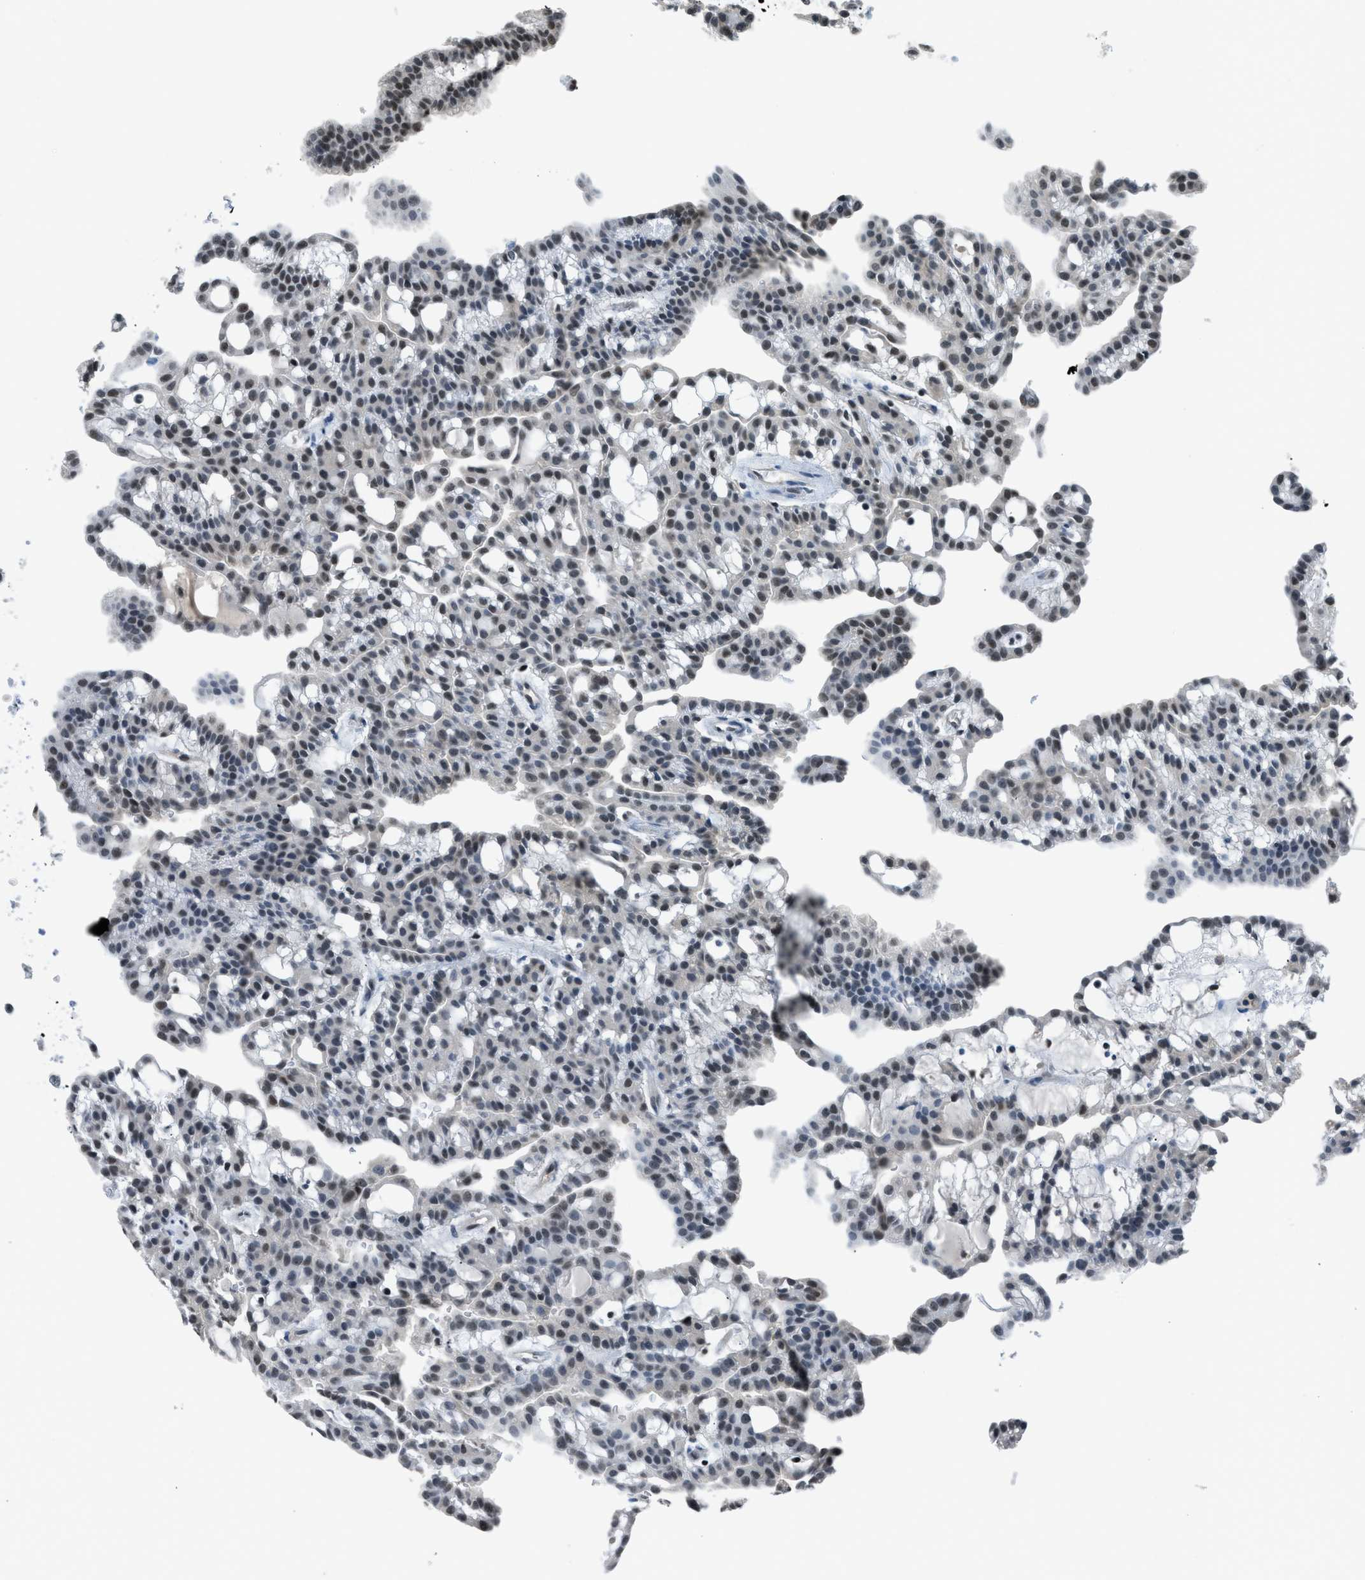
{"staining": {"intensity": "weak", "quantity": "25%-75%", "location": "nuclear"}, "tissue": "renal cancer", "cell_type": "Tumor cells", "image_type": "cancer", "snomed": [{"axis": "morphology", "description": "Adenocarcinoma, NOS"}, {"axis": "topography", "description": "Kidney"}], "caption": "Renal cancer stained with DAB (3,3'-diaminobenzidine) immunohistochemistry (IHC) displays low levels of weak nuclear expression in approximately 25%-75% of tumor cells. Immunohistochemistry stains the protein in brown and the nuclei are stained blue.", "gene": "ALX1", "patient": {"sex": "male", "age": 63}}